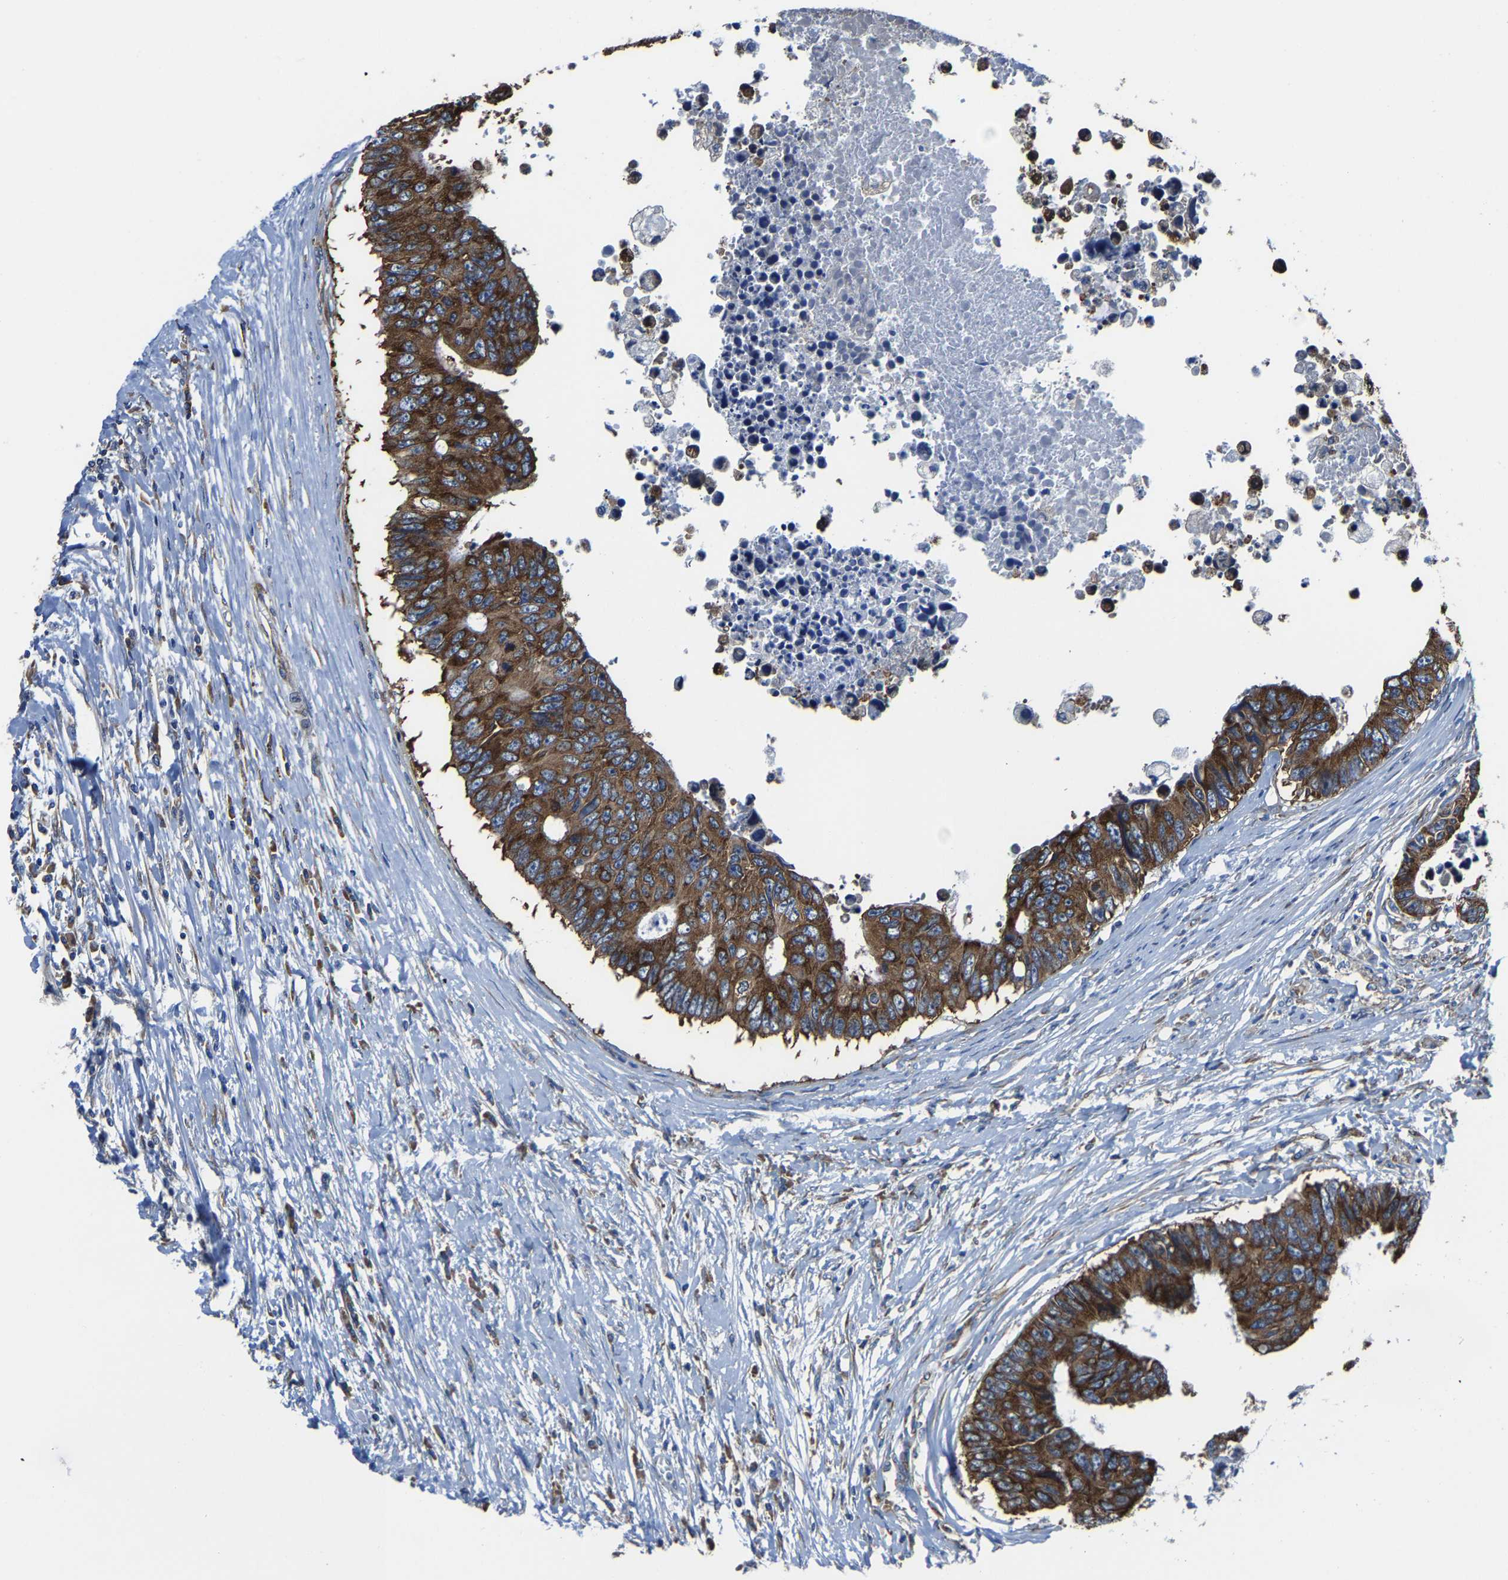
{"staining": {"intensity": "strong", "quantity": ">75%", "location": "cytoplasmic/membranous"}, "tissue": "colorectal cancer", "cell_type": "Tumor cells", "image_type": "cancer", "snomed": [{"axis": "morphology", "description": "Adenocarcinoma, NOS"}, {"axis": "topography", "description": "Rectum"}], "caption": "DAB immunohistochemical staining of human colorectal cancer (adenocarcinoma) displays strong cytoplasmic/membranous protein expression in about >75% of tumor cells.", "gene": "G3BP2", "patient": {"sex": "male", "age": 84}}